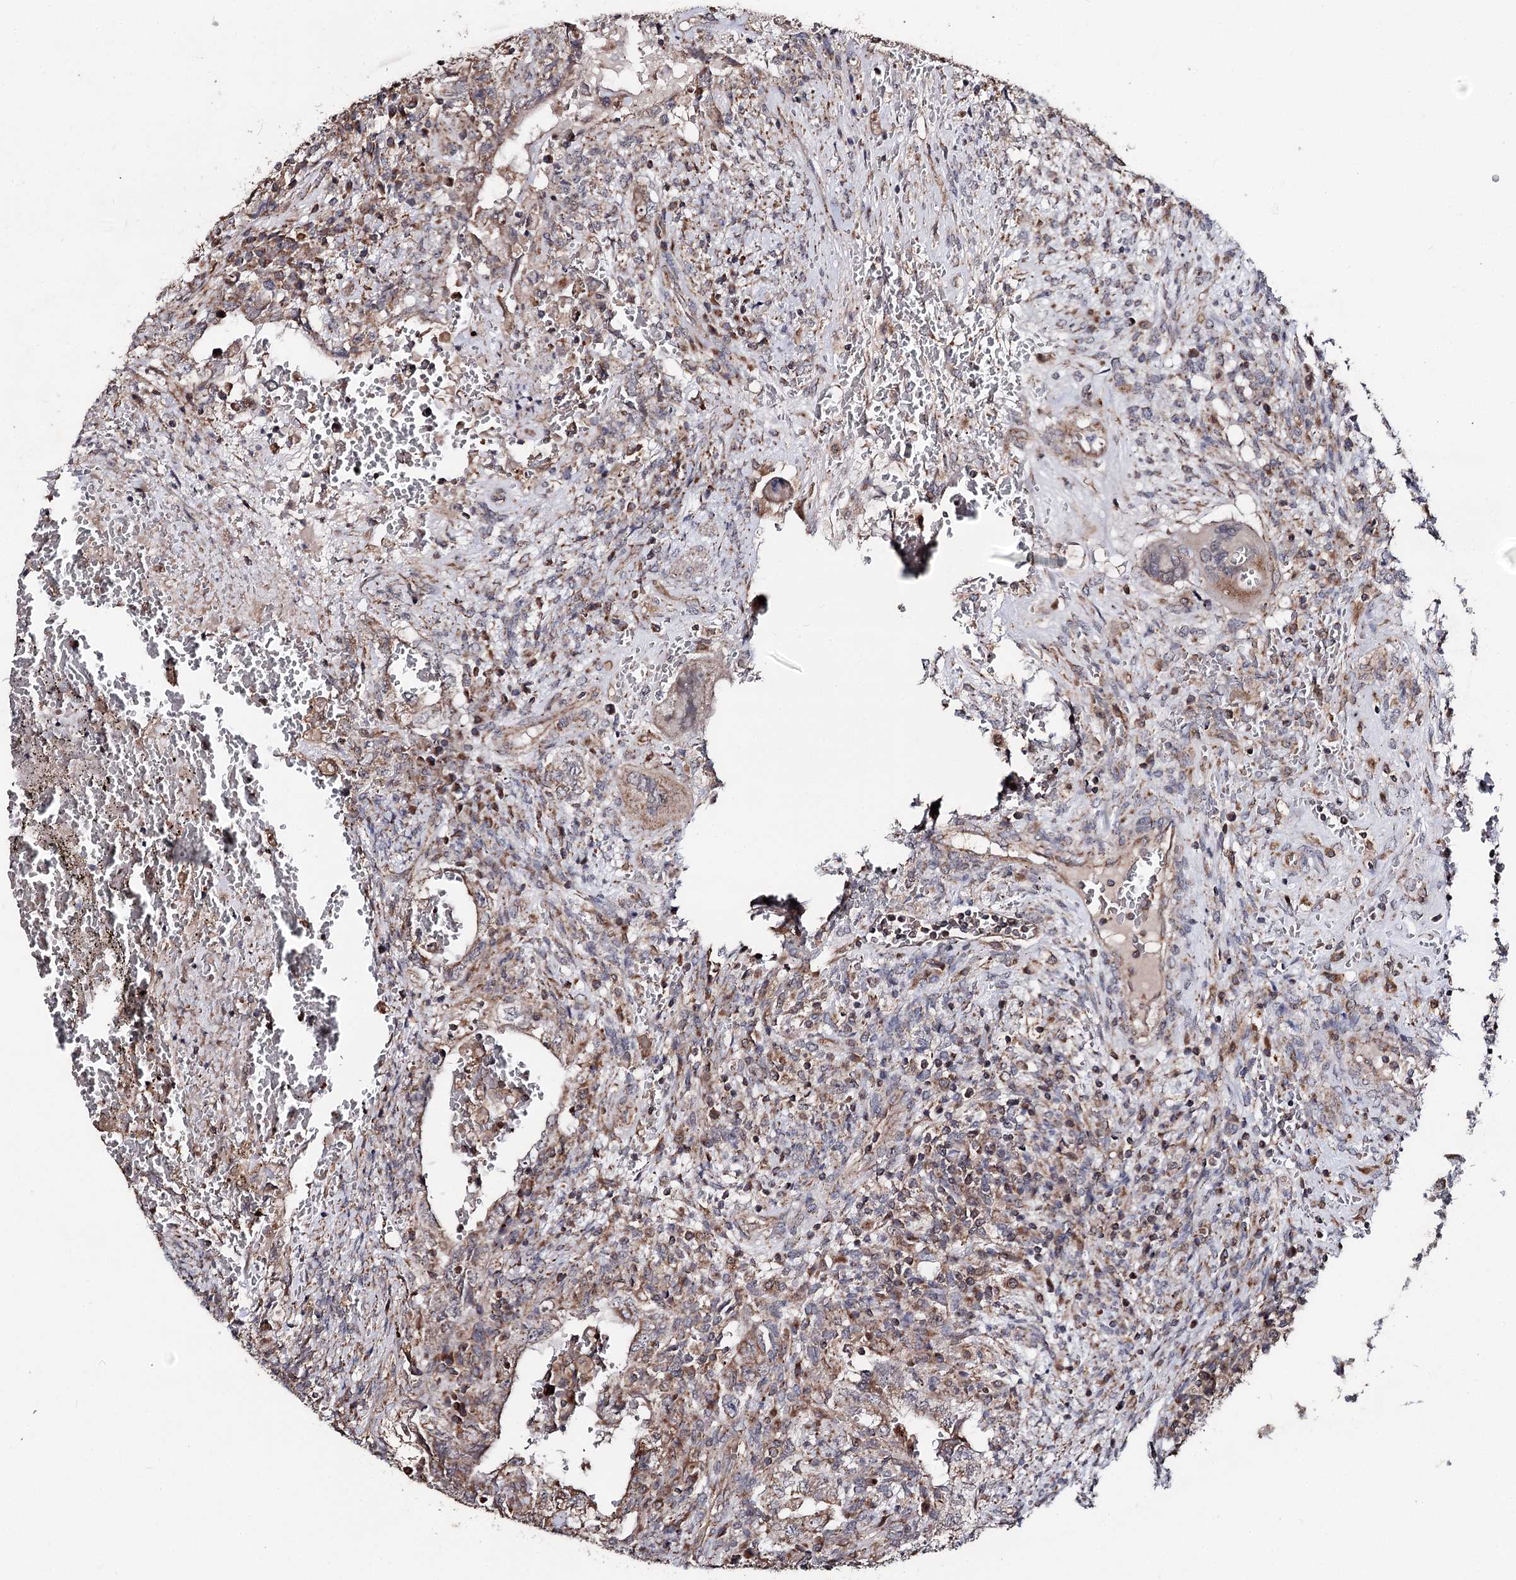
{"staining": {"intensity": "moderate", "quantity": ">75%", "location": "cytoplasmic/membranous"}, "tissue": "testis cancer", "cell_type": "Tumor cells", "image_type": "cancer", "snomed": [{"axis": "morphology", "description": "Carcinoma, Embryonal, NOS"}, {"axis": "topography", "description": "Testis"}], "caption": "A brown stain shows moderate cytoplasmic/membranous staining of a protein in testis cancer tumor cells. Using DAB (brown) and hematoxylin (blue) stains, captured at high magnification using brightfield microscopy.", "gene": "MINDY3", "patient": {"sex": "male", "age": 26}}